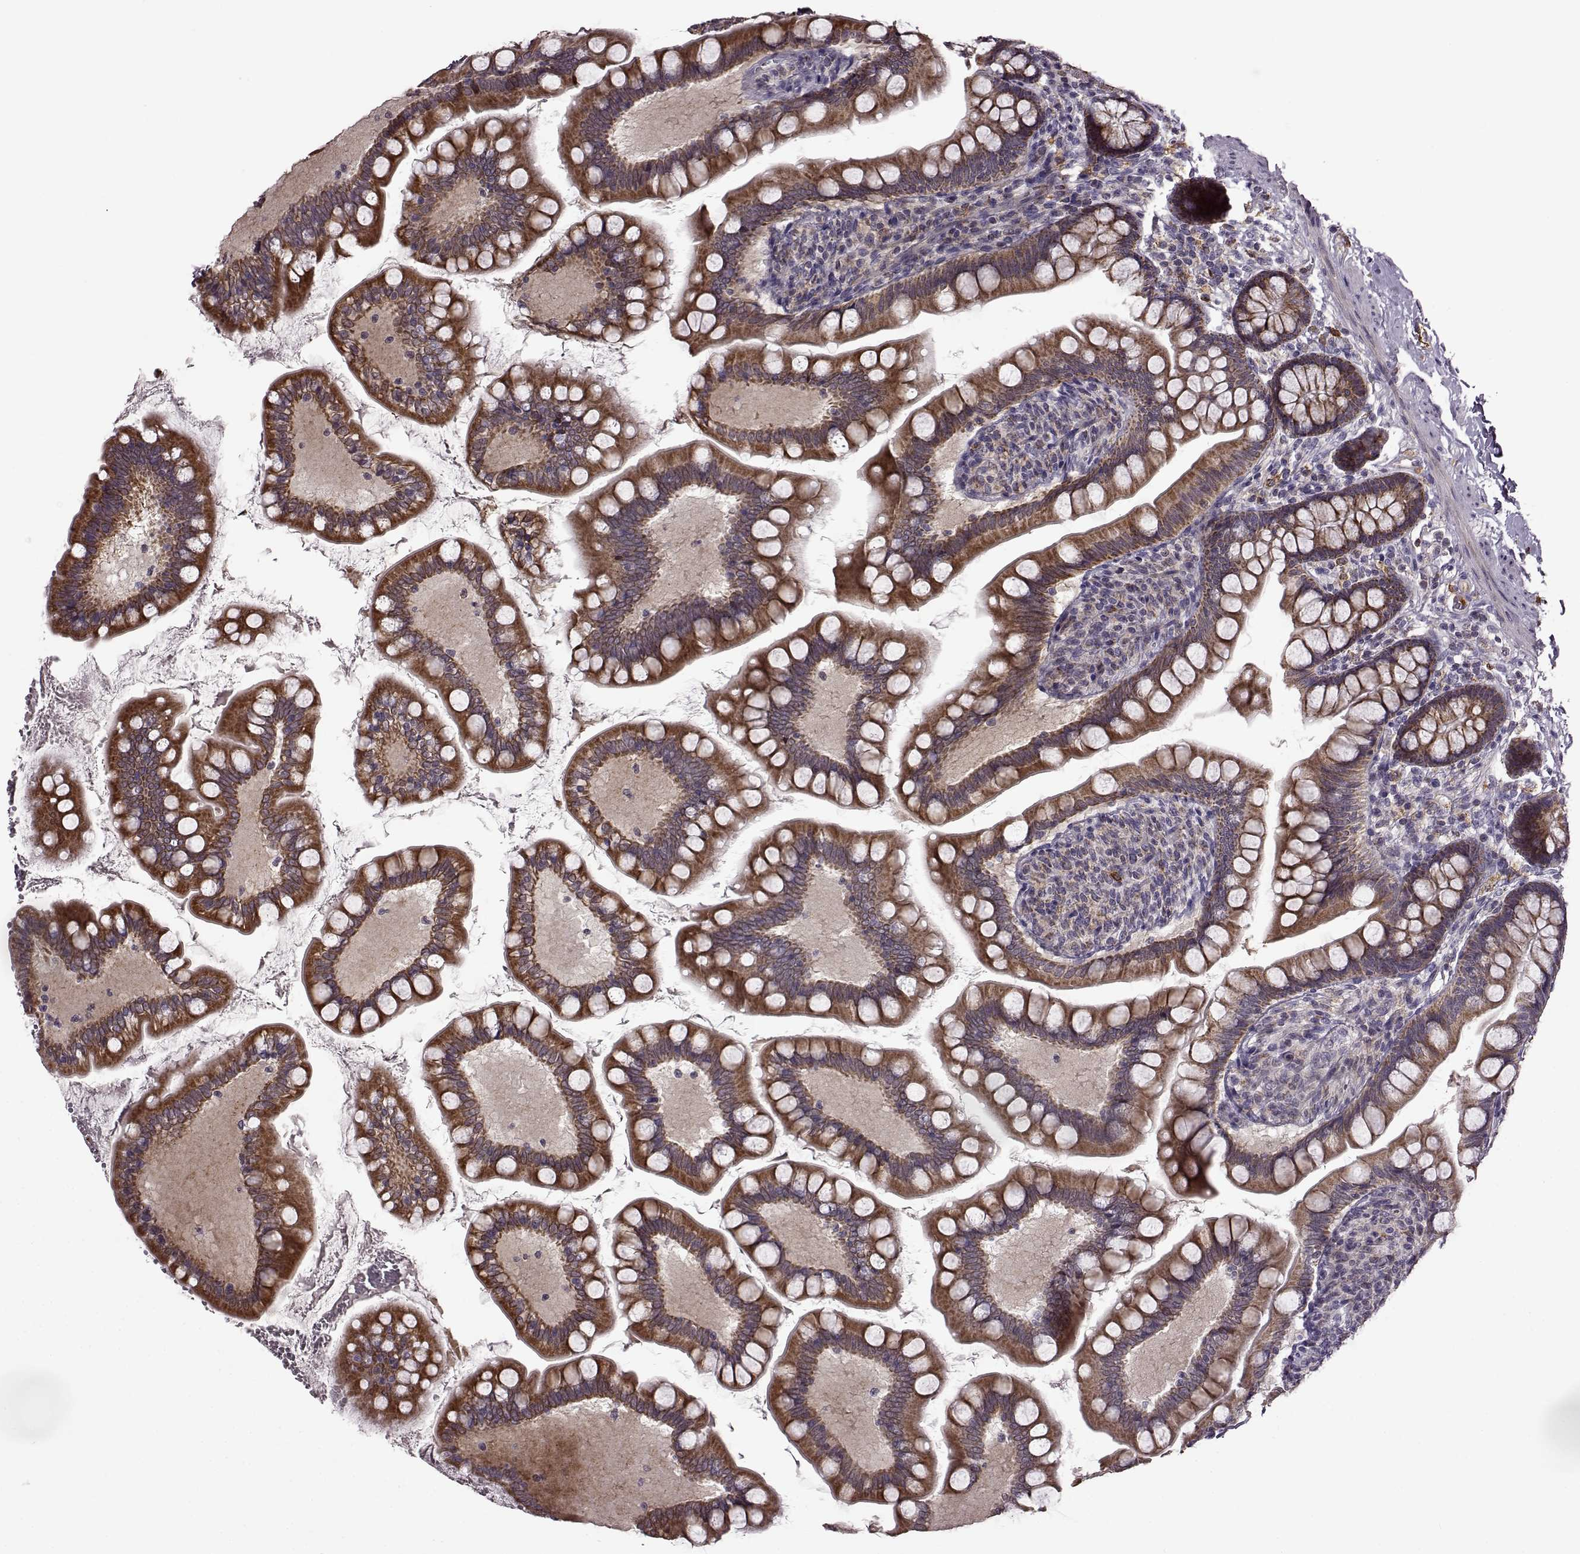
{"staining": {"intensity": "strong", "quantity": ">75%", "location": "cytoplasmic/membranous"}, "tissue": "small intestine", "cell_type": "Glandular cells", "image_type": "normal", "snomed": [{"axis": "morphology", "description": "Normal tissue, NOS"}, {"axis": "topography", "description": "Small intestine"}], "caption": "Protein staining of benign small intestine demonstrates strong cytoplasmic/membranous positivity in approximately >75% of glandular cells.", "gene": "MTSS1", "patient": {"sex": "female", "age": 56}}